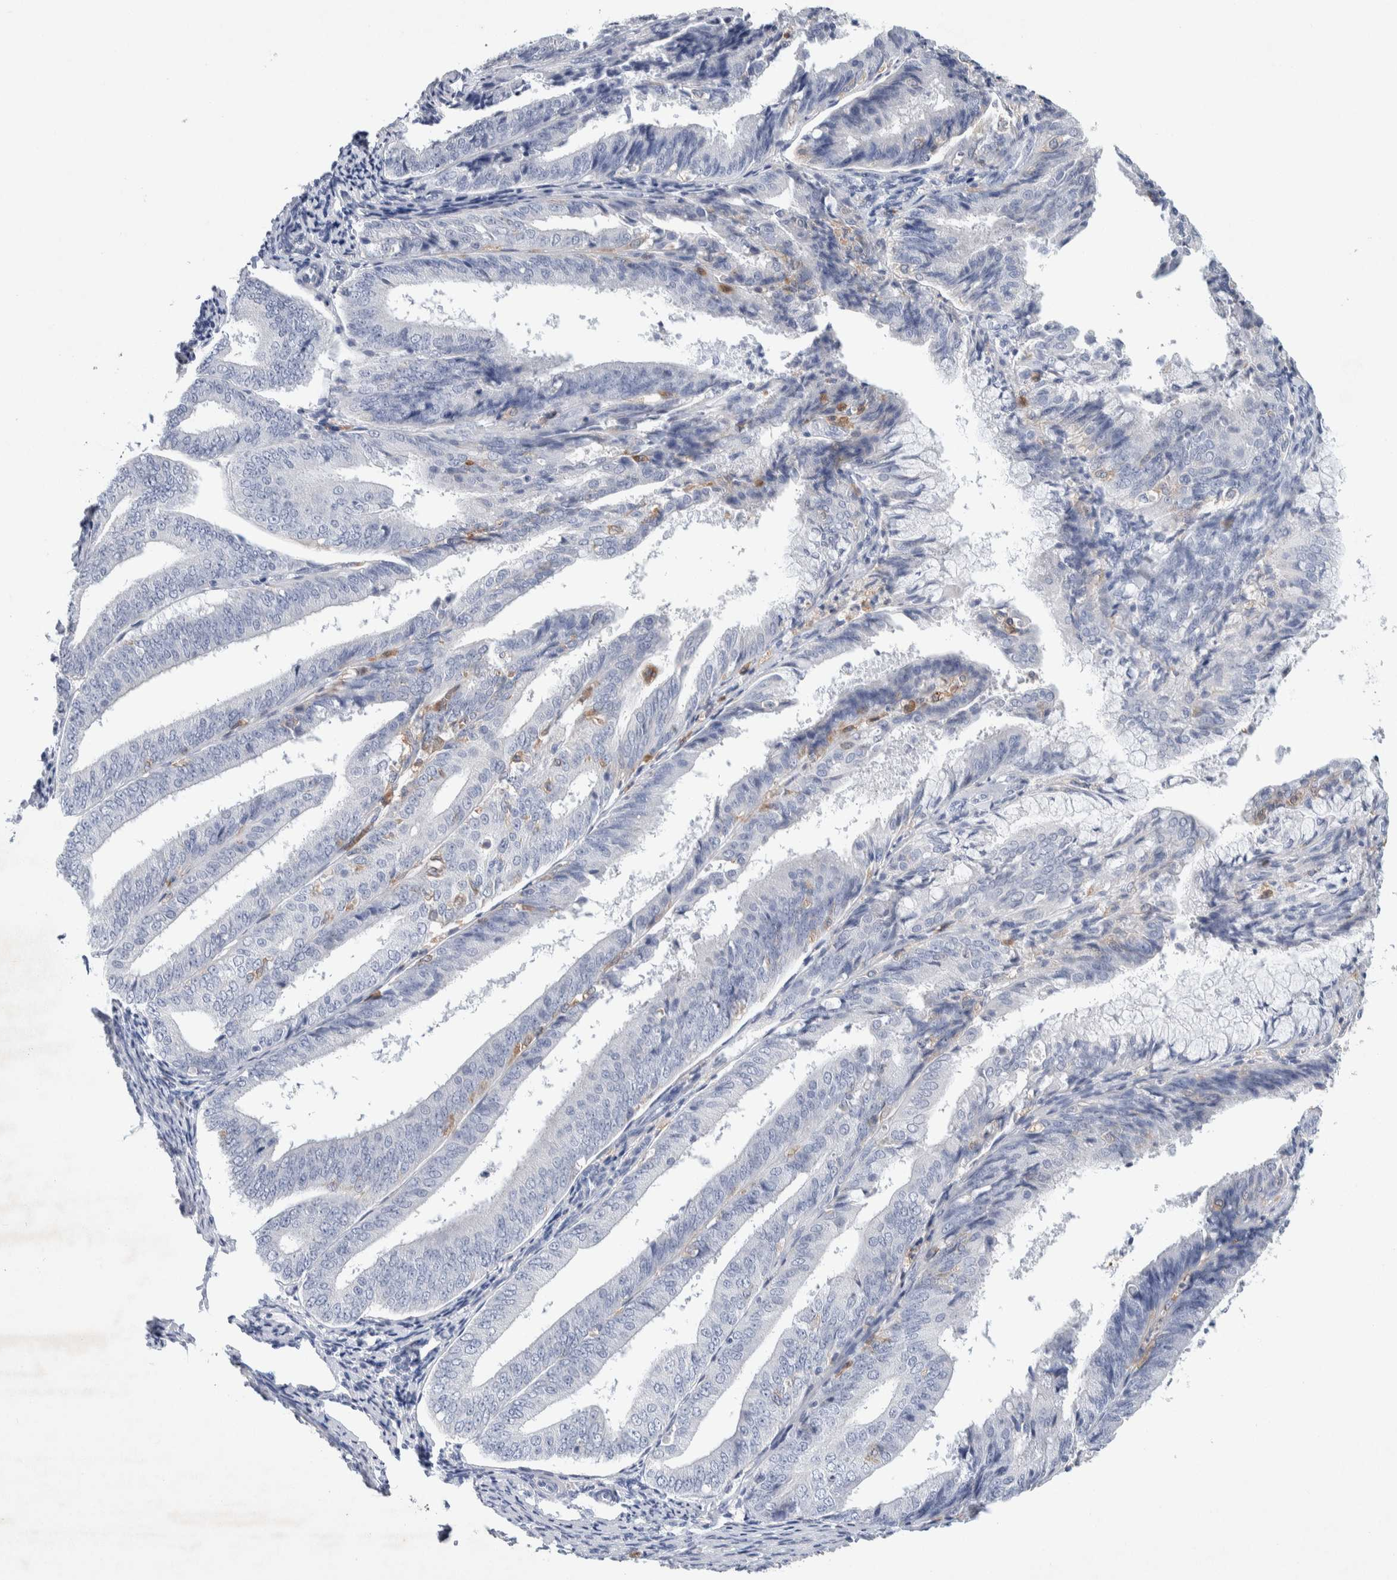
{"staining": {"intensity": "negative", "quantity": "none", "location": "none"}, "tissue": "endometrial cancer", "cell_type": "Tumor cells", "image_type": "cancer", "snomed": [{"axis": "morphology", "description": "Adenocarcinoma, NOS"}, {"axis": "topography", "description": "Endometrium"}], "caption": "Immunohistochemistry micrograph of neoplastic tissue: adenocarcinoma (endometrial) stained with DAB (3,3'-diaminobenzidine) shows no significant protein positivity in tumor cells.", "gene": "NCF2", "patient": {"sex": "female", "age": 63}}